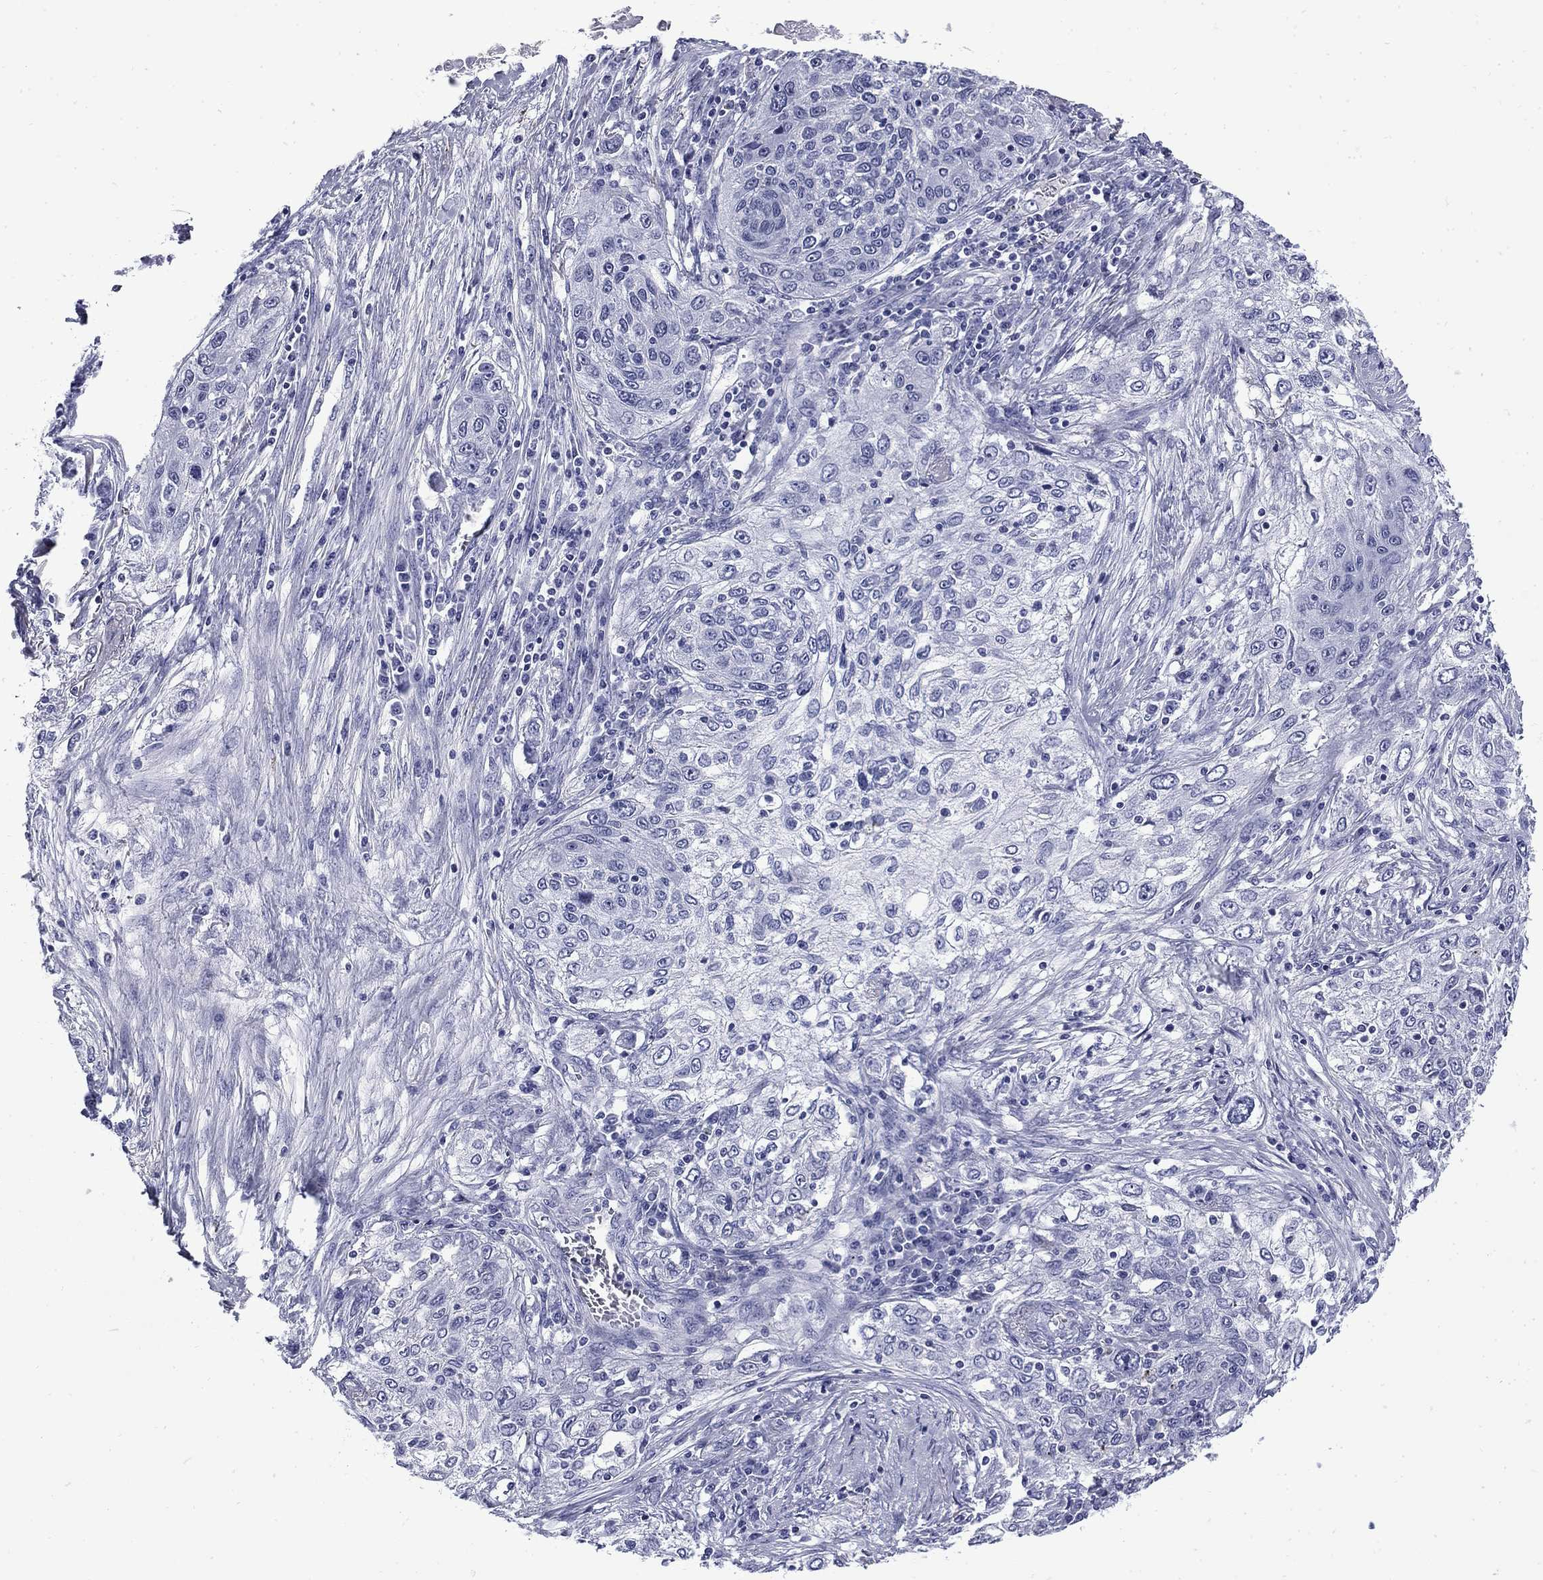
{"staining": {"intensity": "negative", "quantity": "none", "location": "none"}, "tissue": "lung cancer", "cell_type": "Tumor cells", "image_type": "cancer", "snomed": [{"axis": "morphology", "description": "Squamous cell carcinoma, NOS"}, {"axis": "topography", "description": "Lung"}], "caption": "Tumor cells are negative for brown protein staining in lung cancer.", "gene": "MGARP", "patient": {"sex": "female", "age": 69}}